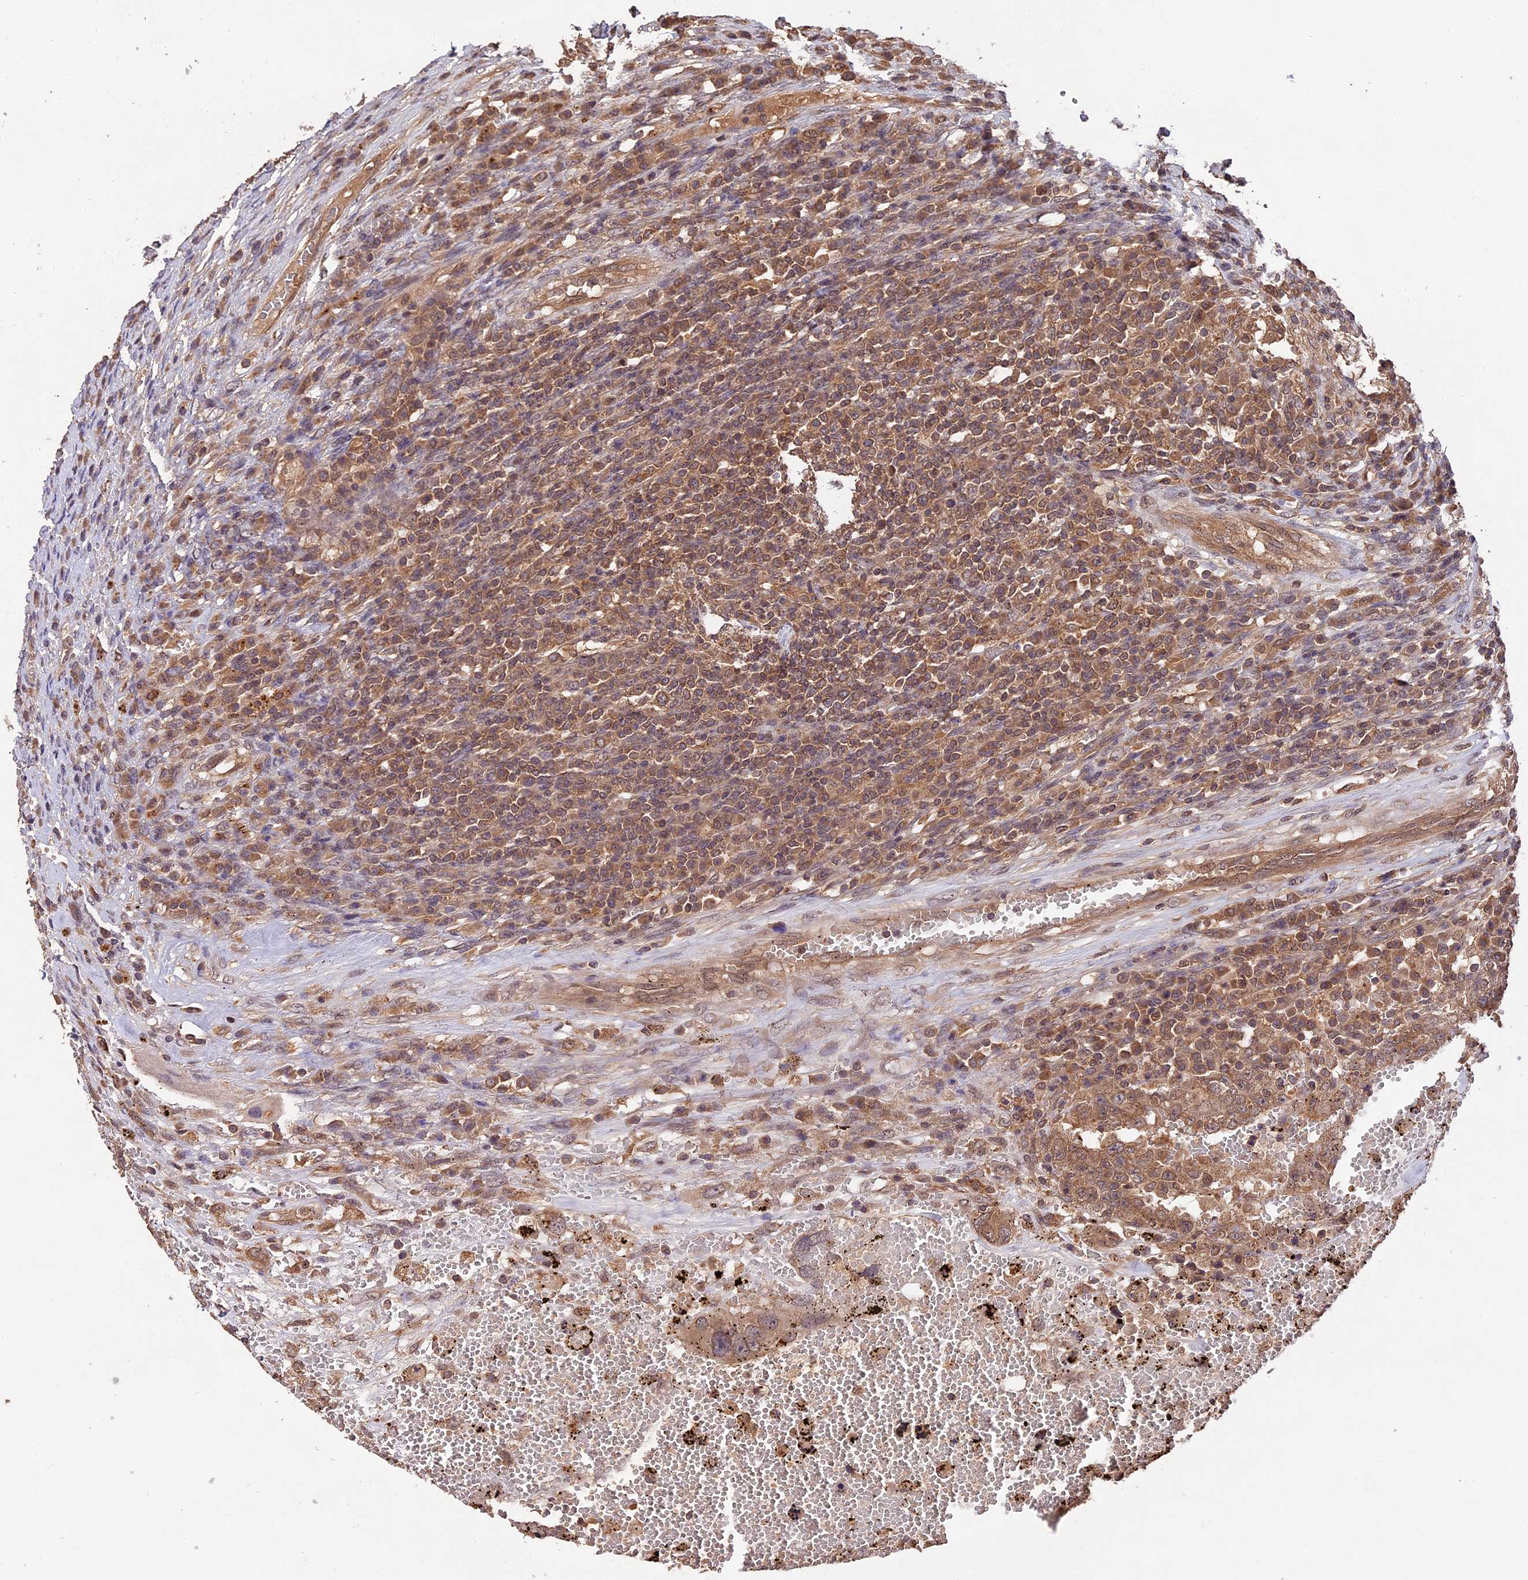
{"staining": {"intensity": "moderate", "quantity": ">75%", "location": "cytoplasmic/membranous"}, "tissue": "testis cancer", "cell_type": "Tumor cells", "image_type": "cancer", "snomed": [{"axis": "morphology", "description": "Carcinoma, Embryonal, NOS"}, {"axis": "topography", "description": "Testis"}], "caption": "Brown immunohistochemical staining in testis cancer demonstrates moderate cytoplasmic/membranous positivity in about >75% of tumor cells.", "gene": "CHAC1", "patient": {"sex": "male", "age": 26}}